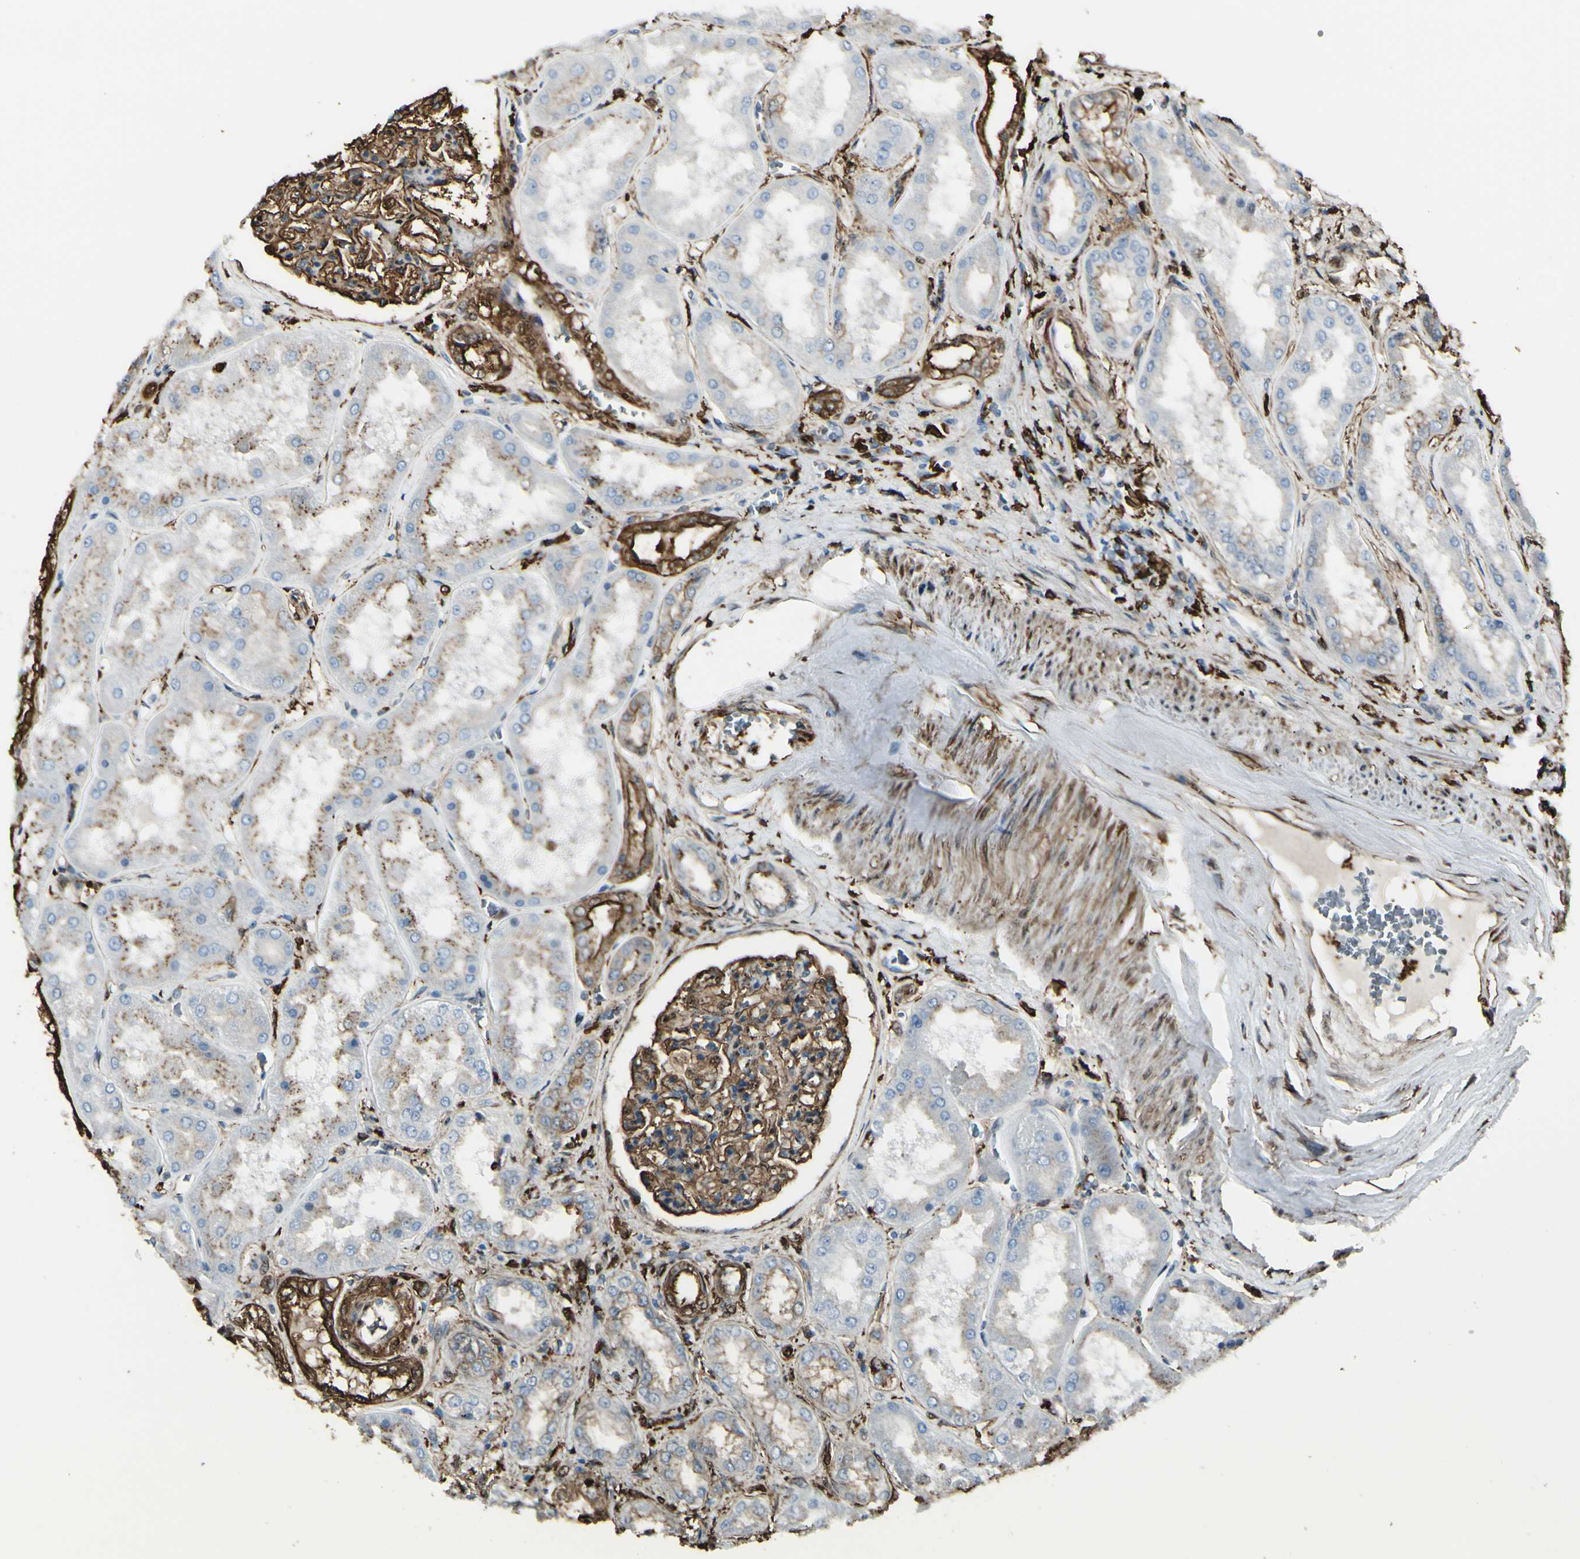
{"staining": {"intensity": "moderate", "quantity": ">75%", "location": "cytoplasmic/membranous"}, "tissue": "kidney", "cell_type": "Cells in glomeruli", "image_type": "normal", "snomed": [{"axis": "morphology", "description": "Normal tissue, NOS"}, {"axis": "topography", "description": "Kidney"}], "caption": "The immunohistochemical stain highlights moderate cytoplasmic/membranous staining in cells in glomeruli of normal kidney. (Brightfield microscopy of DAB IHC at high magnification).", "gene": "GSN", "patient": {"sex": "female", "age": 56}}